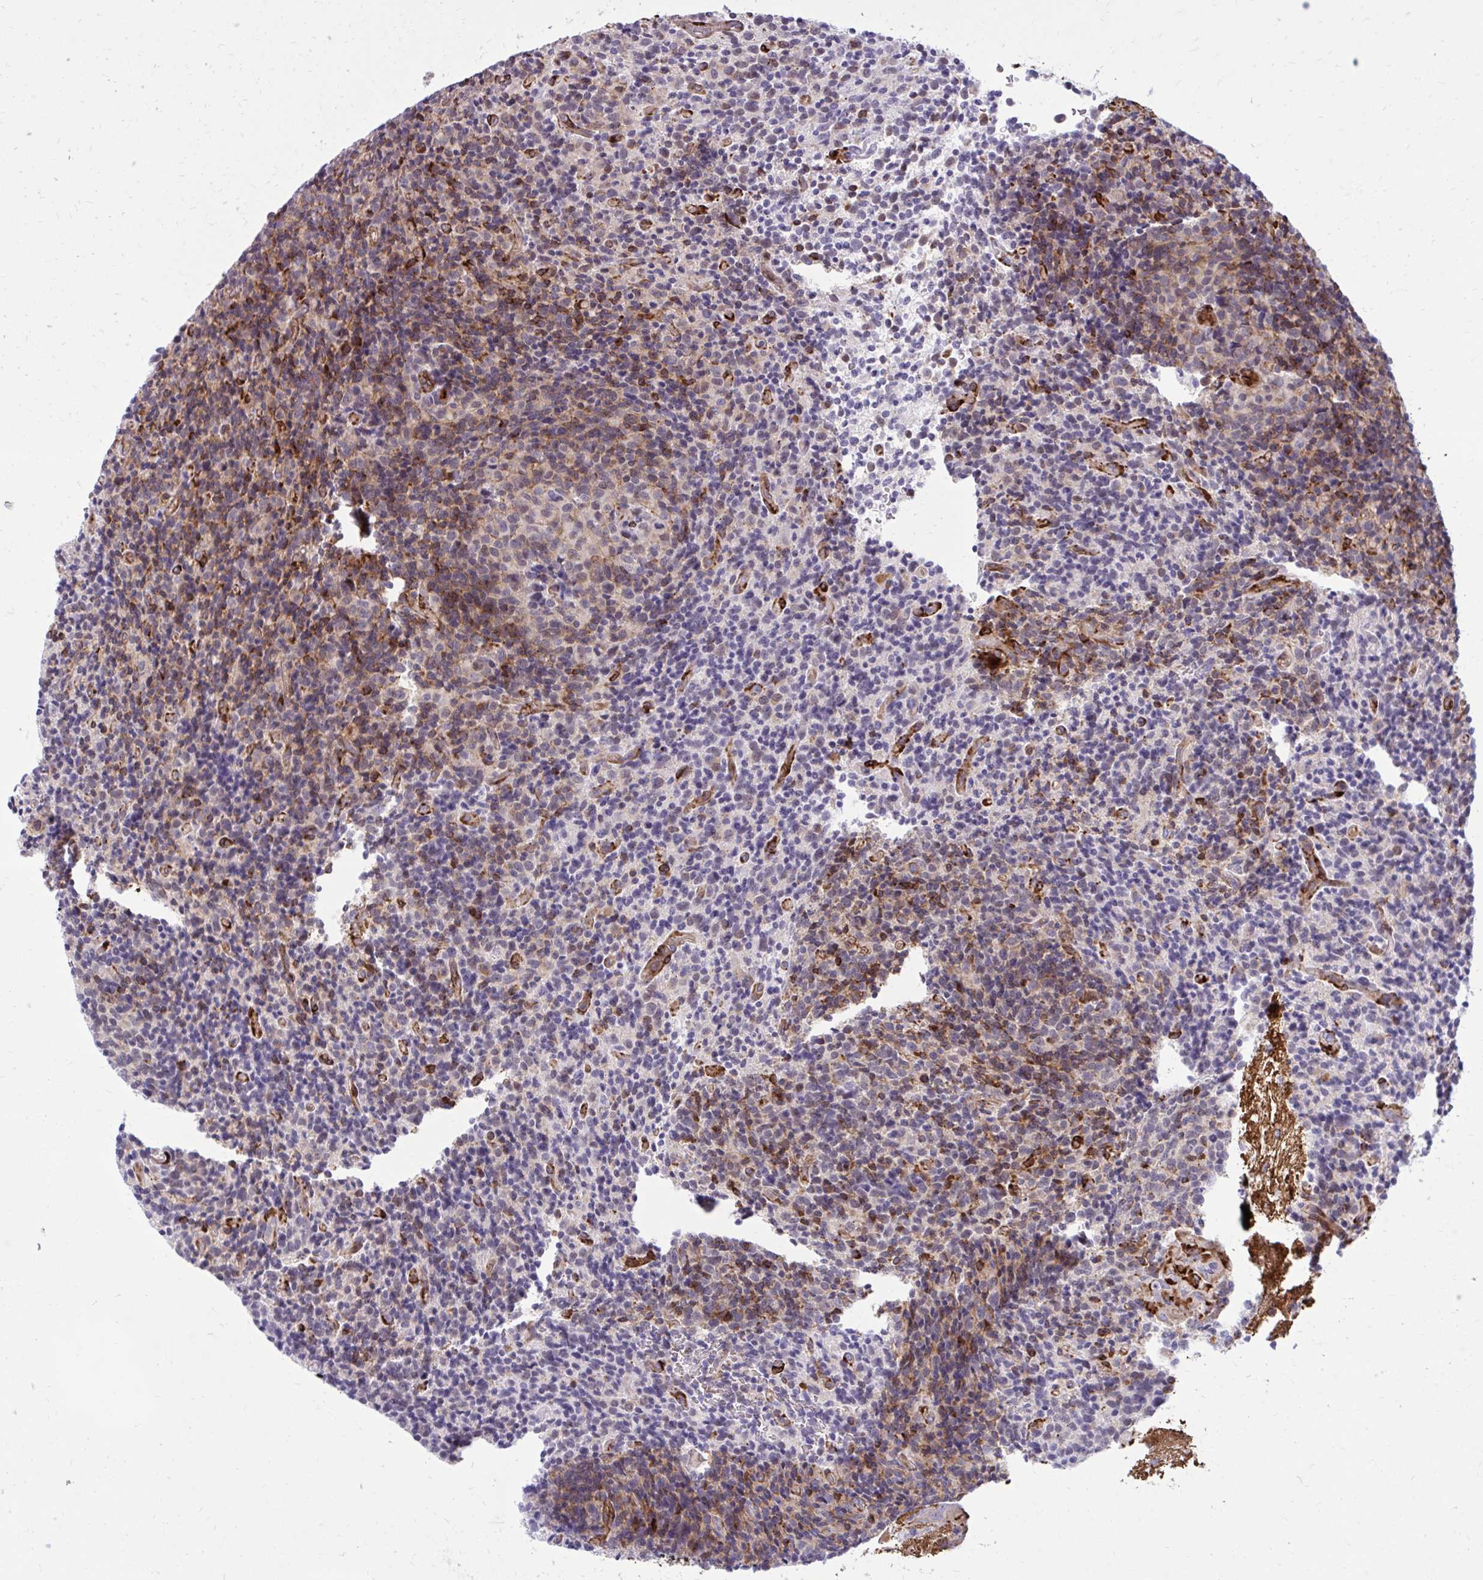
{"staining": {"intensity": "moderate", "quantity": "25%-75%", "location": "cytoplasmic/membranous"}, "tissue": "glioma", "cell_type": "Tumor cells", "image_type": "cancer", "snomed": [{"axis": "morphology", "description": "Glioma, malignant, High grade"}, {"axis": "topography", "description": "Brain"}], "caption": "A brown stain highlights moderate cytoplasmic/membranous positivity of a protein in human glioma tumor cells. The protein of interest is shown in brown color, while the nuclei are stained blue.", "gene": "BEND5", "patient": {"sex": "male", "age": 76}}